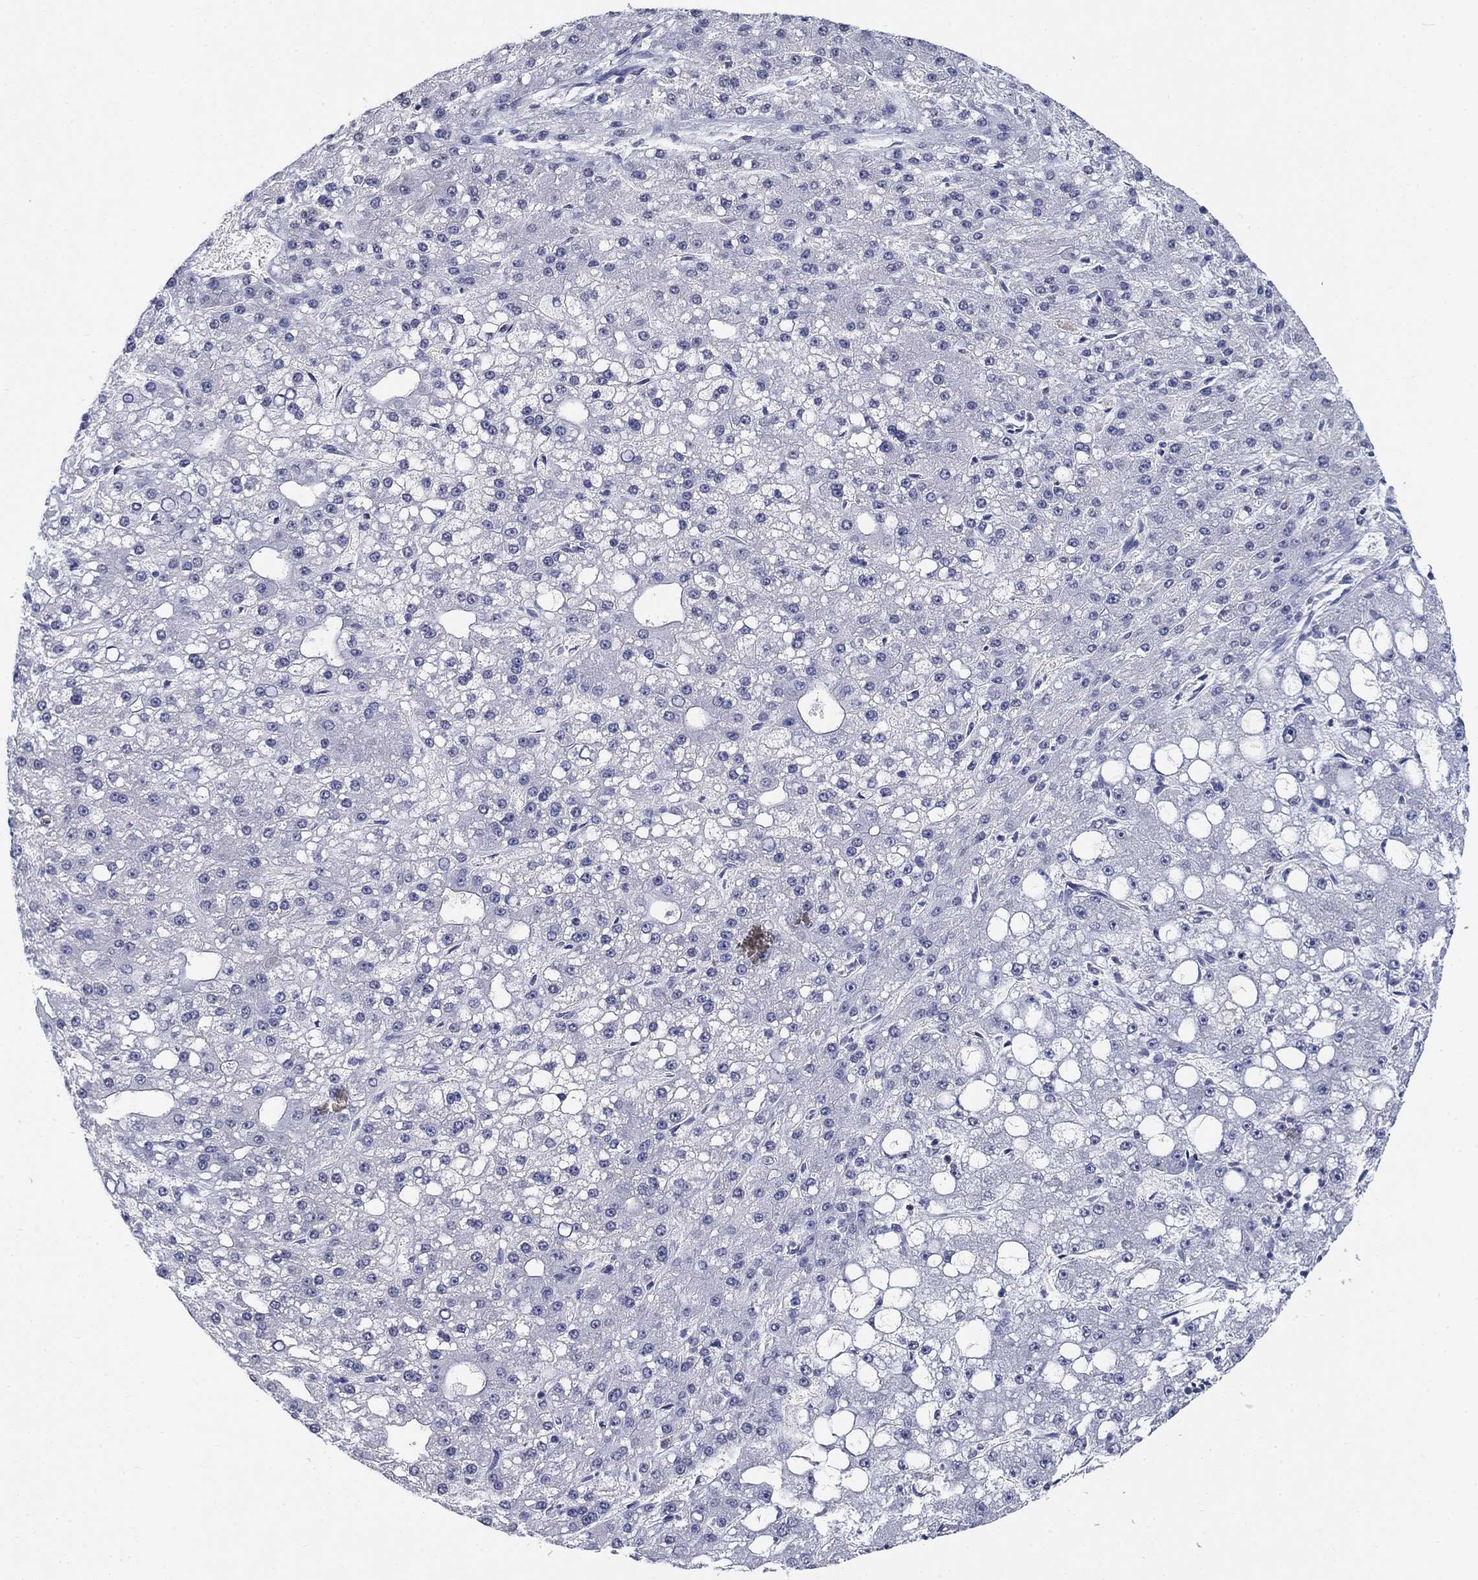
{"staining": {"intensity": "negative", "quantity": "none", "location": "none"}, "tissue": "liver cancer", "cell_type": "Tumor cells", "image_type": "cancer", "snomed": [{"axis": "morphology", "description": "Carcinoma, Hepatocellular, NOS"}, {"axis": "topography", "description": "Liver"}], "caption": "Hepatocellular carcinoma (liver) stained for a protein using IHC reveals no positivity tumor cells.", "gene": "OTUB2", "patient": {"sex": "male", "age": 67}}